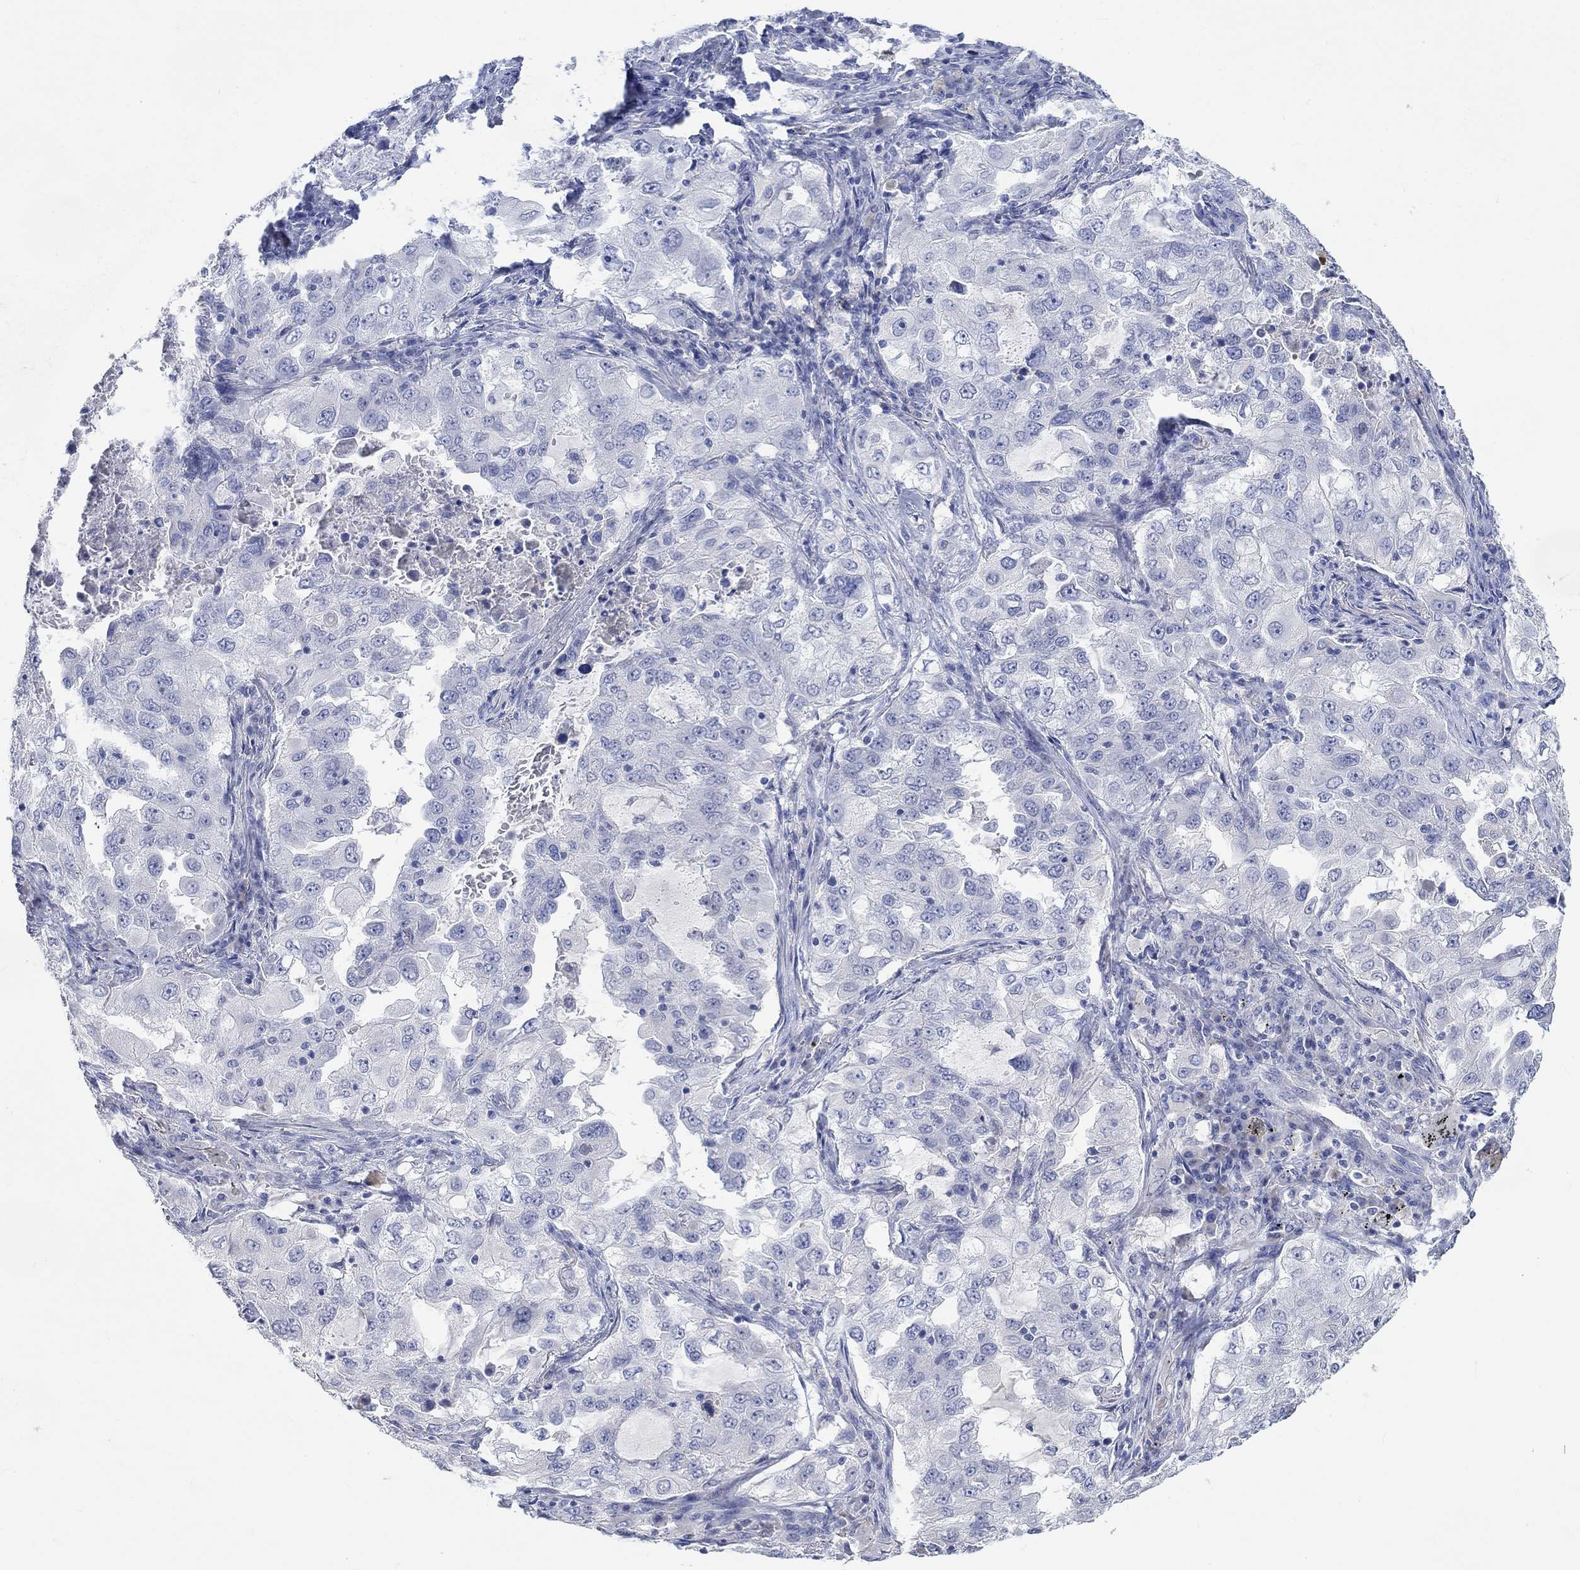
{"staining": {"intensity": "negative", "quantity": "none", "location": "none"}, "tissue": "lung cancer", "cell_type": "Tumor cells", "image_type": "cancer", "snomed": [{"axis": "morphology", "description": "Adenocarcinoma, NOS"}, {"axis": "topography", "description": "Lung"}], "caption": "High power microscopy micrograph of an immunohistochemistry photomicrograph of lung cancer (adenocarcinoma), revealing no significant staining in tumor cells. (DAB (3,3'-diaminobenzidine) immunohistochemistry with hematoxylin counter stain).", "gene": "DLK1", "patient": {"sex": "female", "age": 61}}